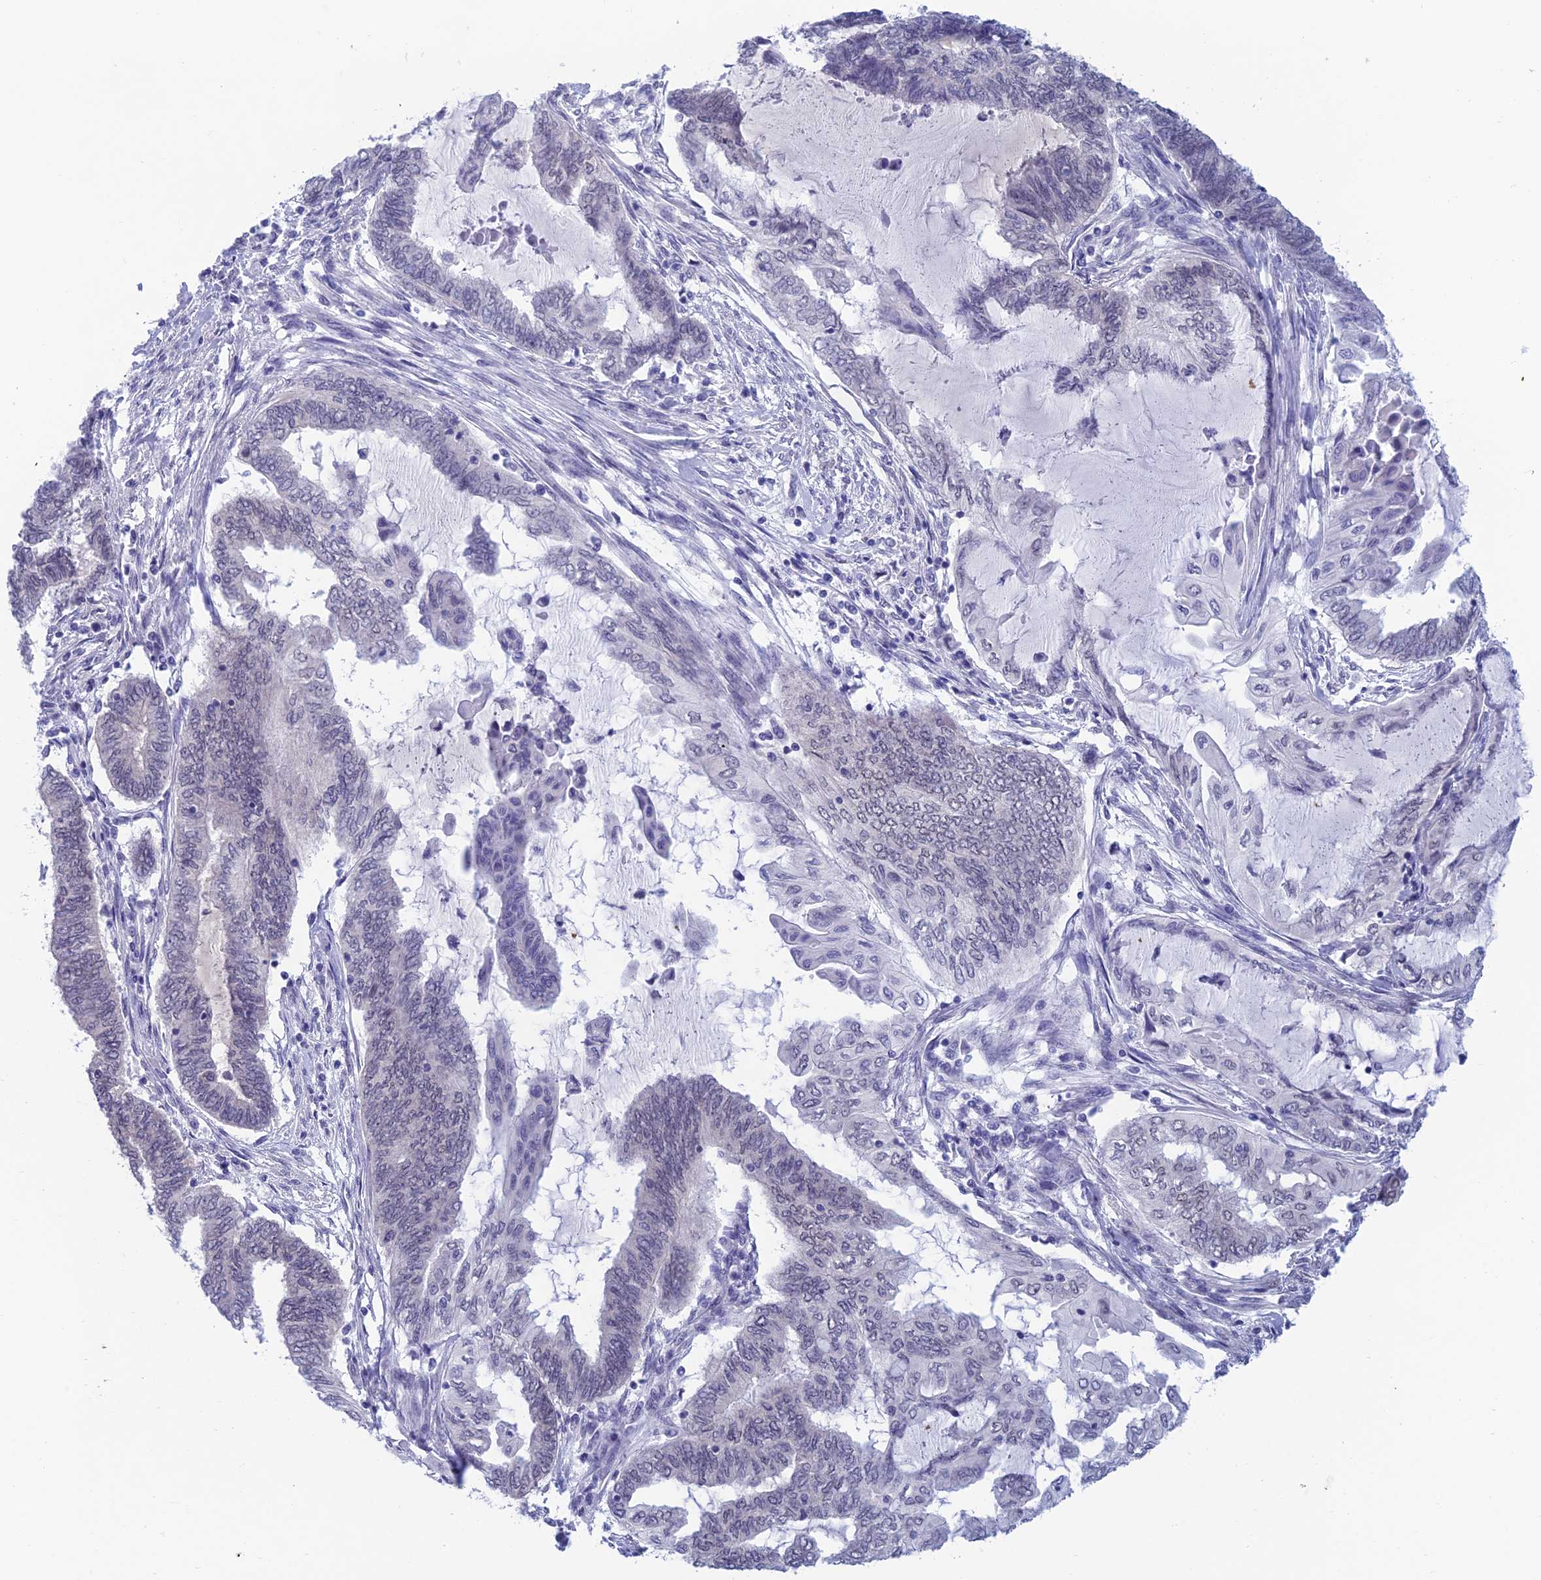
{"staining": {"intensity": "weak", "quantity": "<25%", "location": "nuclear"}, "tissue": "endometrial cancer", "cell_type": "Tumor cells", "image_type": "cancer", "snomed": [{"axis": "morphology", "description": "Adenocarcinoma, NOS"}, {"axis": "topography", "description": "Uterus"}, {"axis": "topography", "description": "Endometrium"}], "caption": "An IHC image of endometrial cancer (adenocarcinoma) is shown. There is no staining in tumor cells of endometrial cancer (adenocarcinoma).", "gene": "NABP2", "patient": {"sex": "female", "age": 70}}